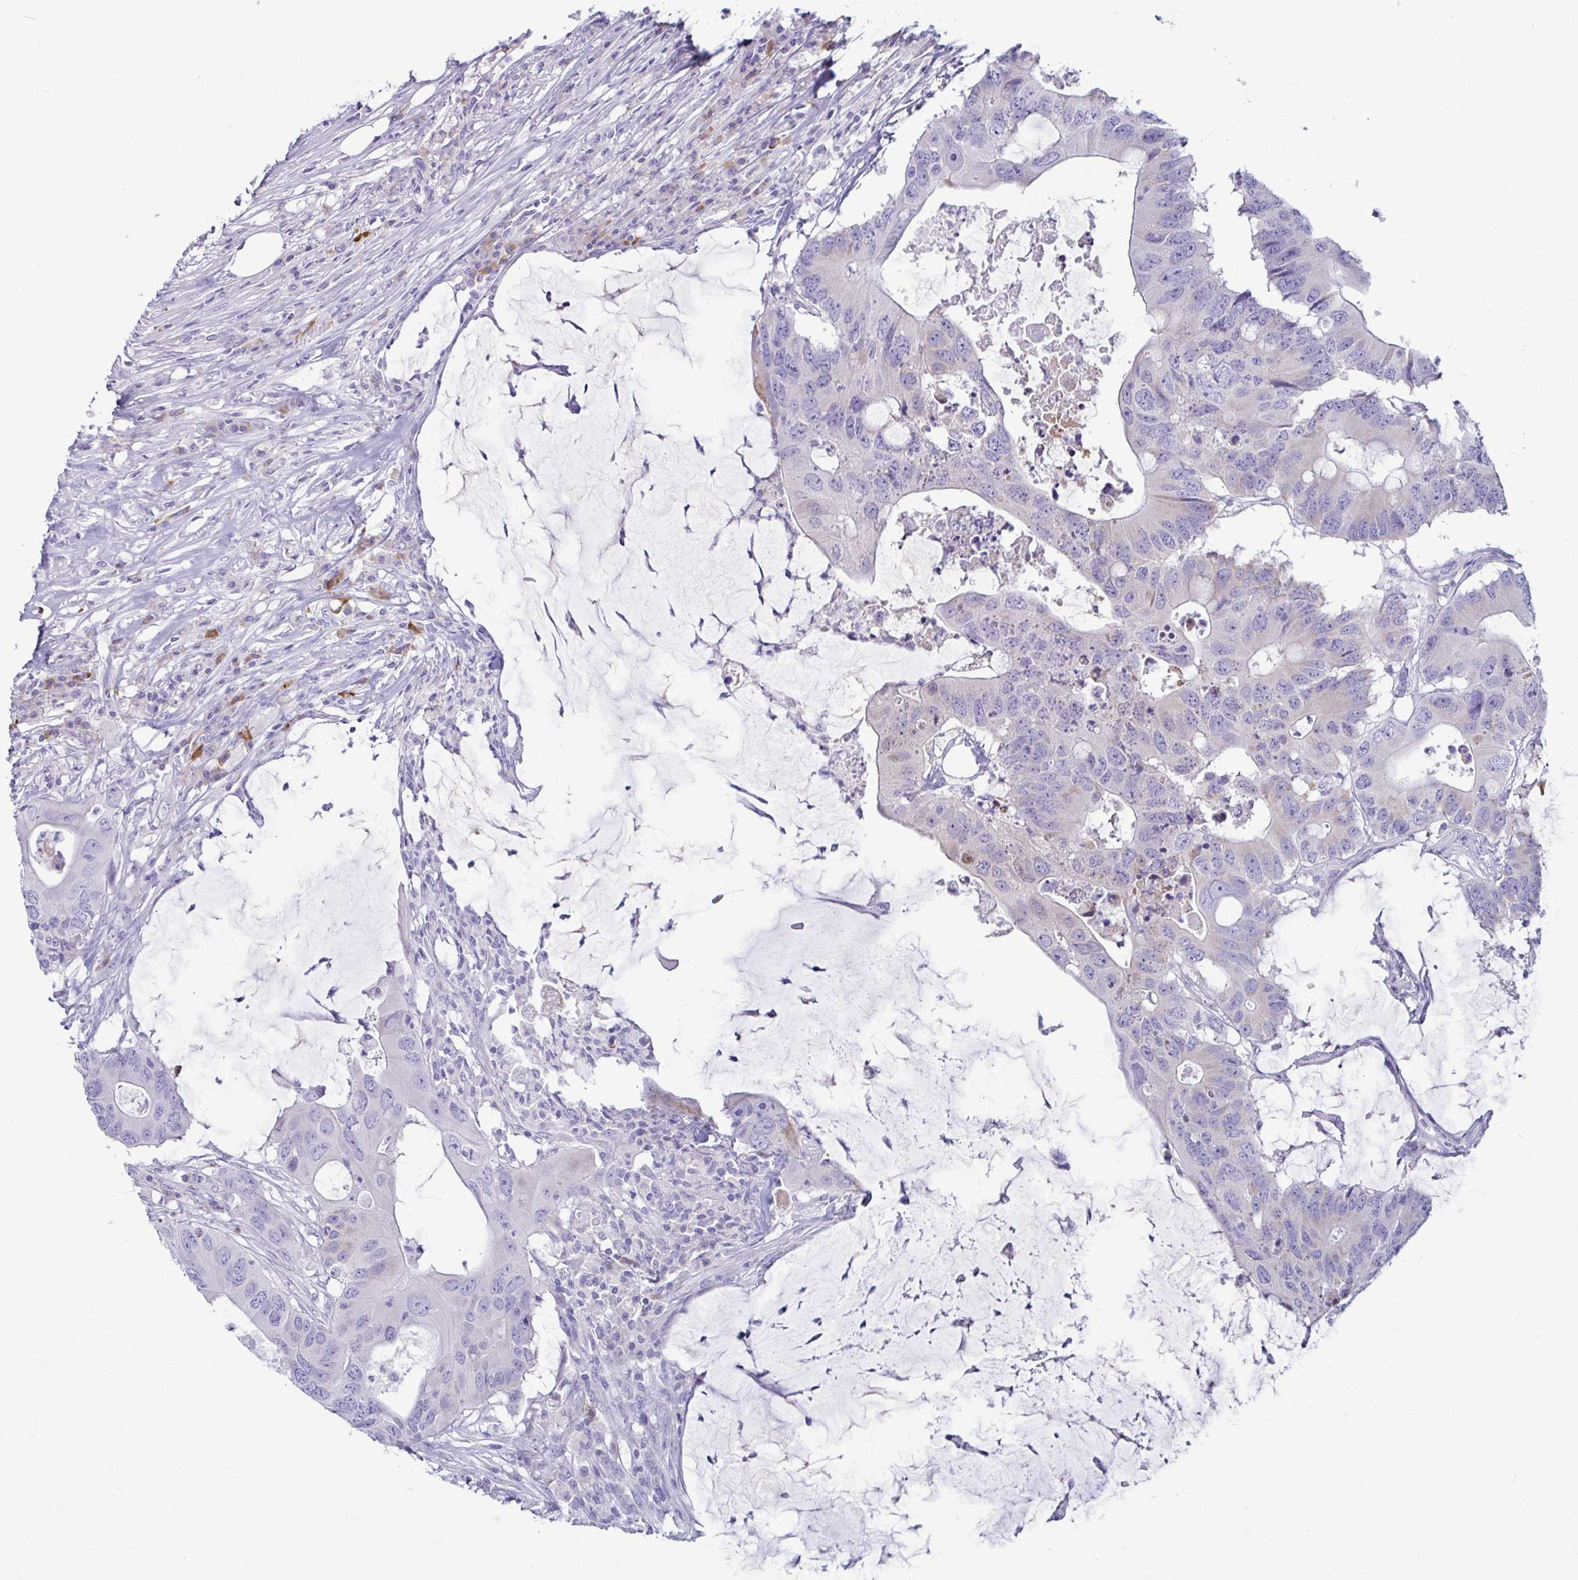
{"staining": {"intensity": "negative", "quantity": "none", "location": "none"}, "tissue": "colorectal cancer", "cell_type": "Tumor cells", "image_type": "cancer", "snomed": [{"axis": "morphology", "description": "Adenocarcinoma, NOS"}, {"axis": "topography", "description": "Colon"}], "caption": "Immunohistochemistry micrograph of neoplastic tissue: colorectal cancer (adenocarcinoma) stained with DAB shows no significant protein expression in tumor cells.", "gene": "TFPI2", "patient": {"sex": "male", "age": 71}}